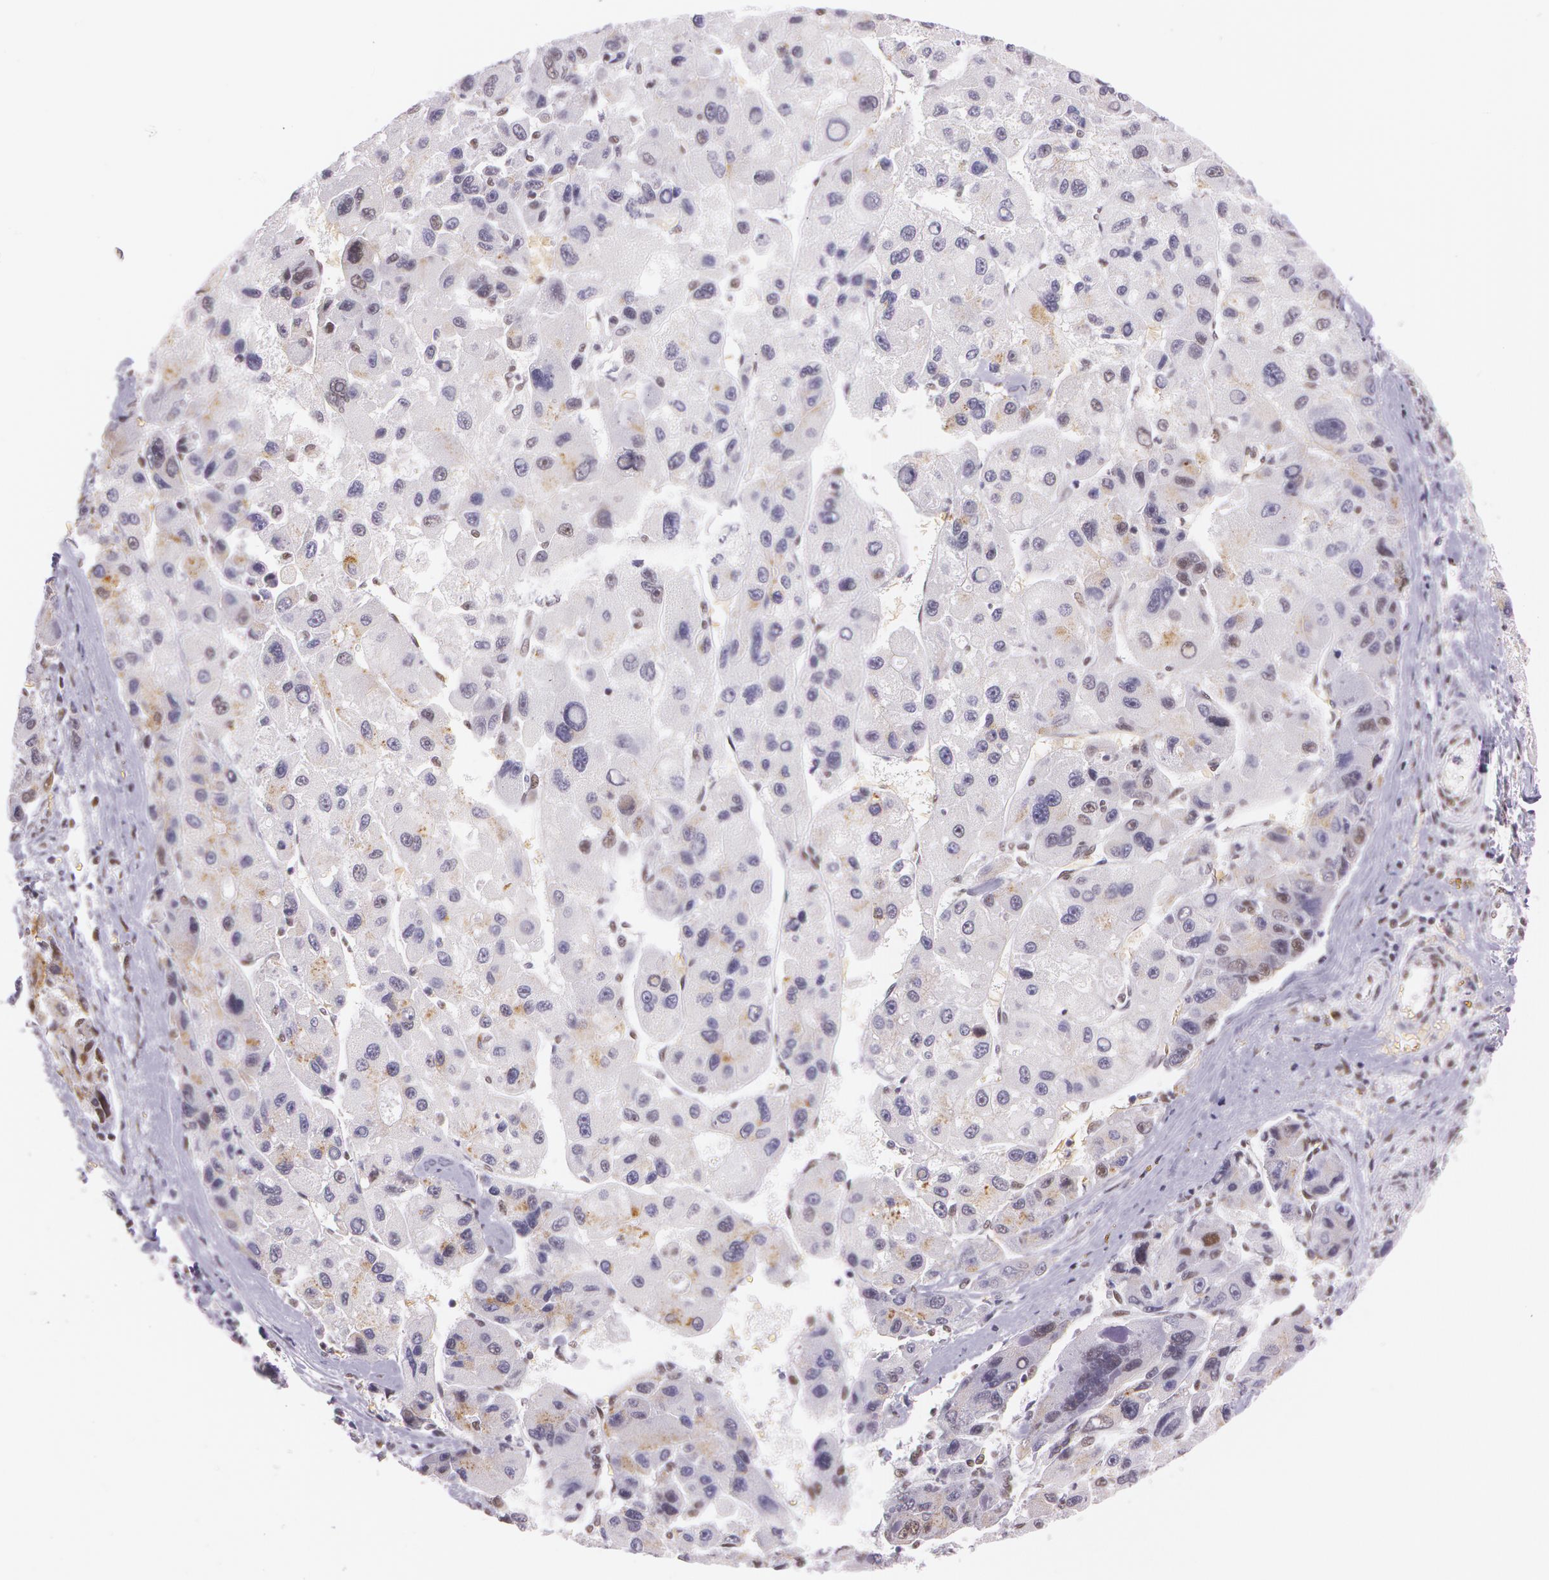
{"staining": {"intensity": "negative", "quantity": "none", "location": "none"}, "tissue": "liver cancer", "cell_type": "Tumor cells", "image_type": "cancer", "snomed": [{"axis": "morphology", "description": "Carcinoma, Hepatocellular, NOS"}, {"axis": "topography", "description": "Liver"}], "caption": "Image shows no significant protein positivity in tumor cells of liver cancer. Nuclei are stained in blue.", "gene": "NBN", "patient": {"sex": "male", "age": 64}}